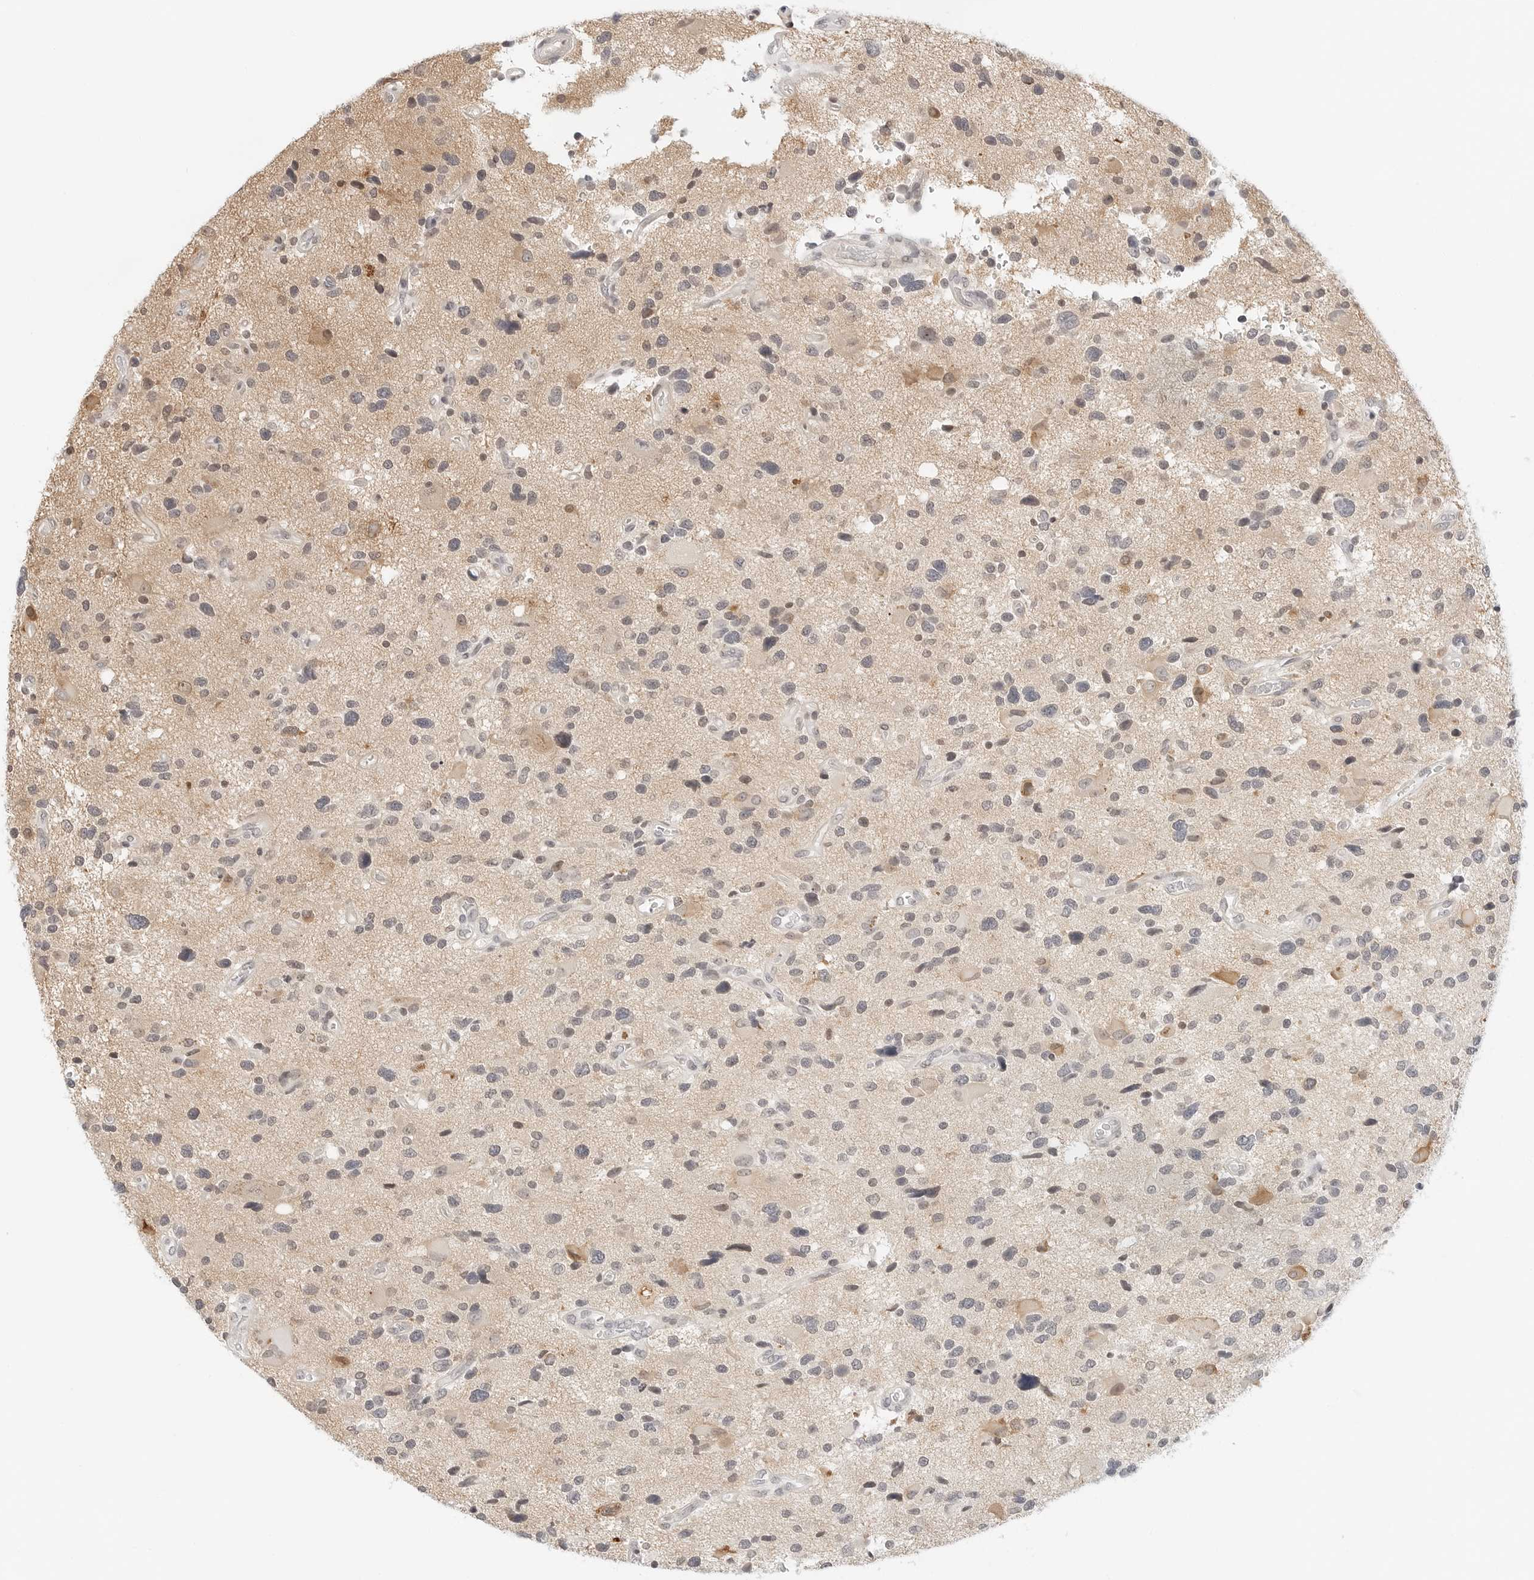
{"staining": {"intensity": "weak", "quantity": "<25%", "location": "cytoplasmic/membranous"}, "tissue": "glioma", "cell_type": "Tumor cells", "image_type": "cancer", "snomed": [{"axis": "morphology", "description": "Glioma, malignant, High grade"}, {"axis": "topography", "description": "Brain"}], "caption": "The micrograph displays no staining of tumor cells in glioma. (DAB (3,3'-diaminobenzidine) IHC, high magnification).", "gene": "PARP10", "patient": {"sex": "male", "age": 33}}